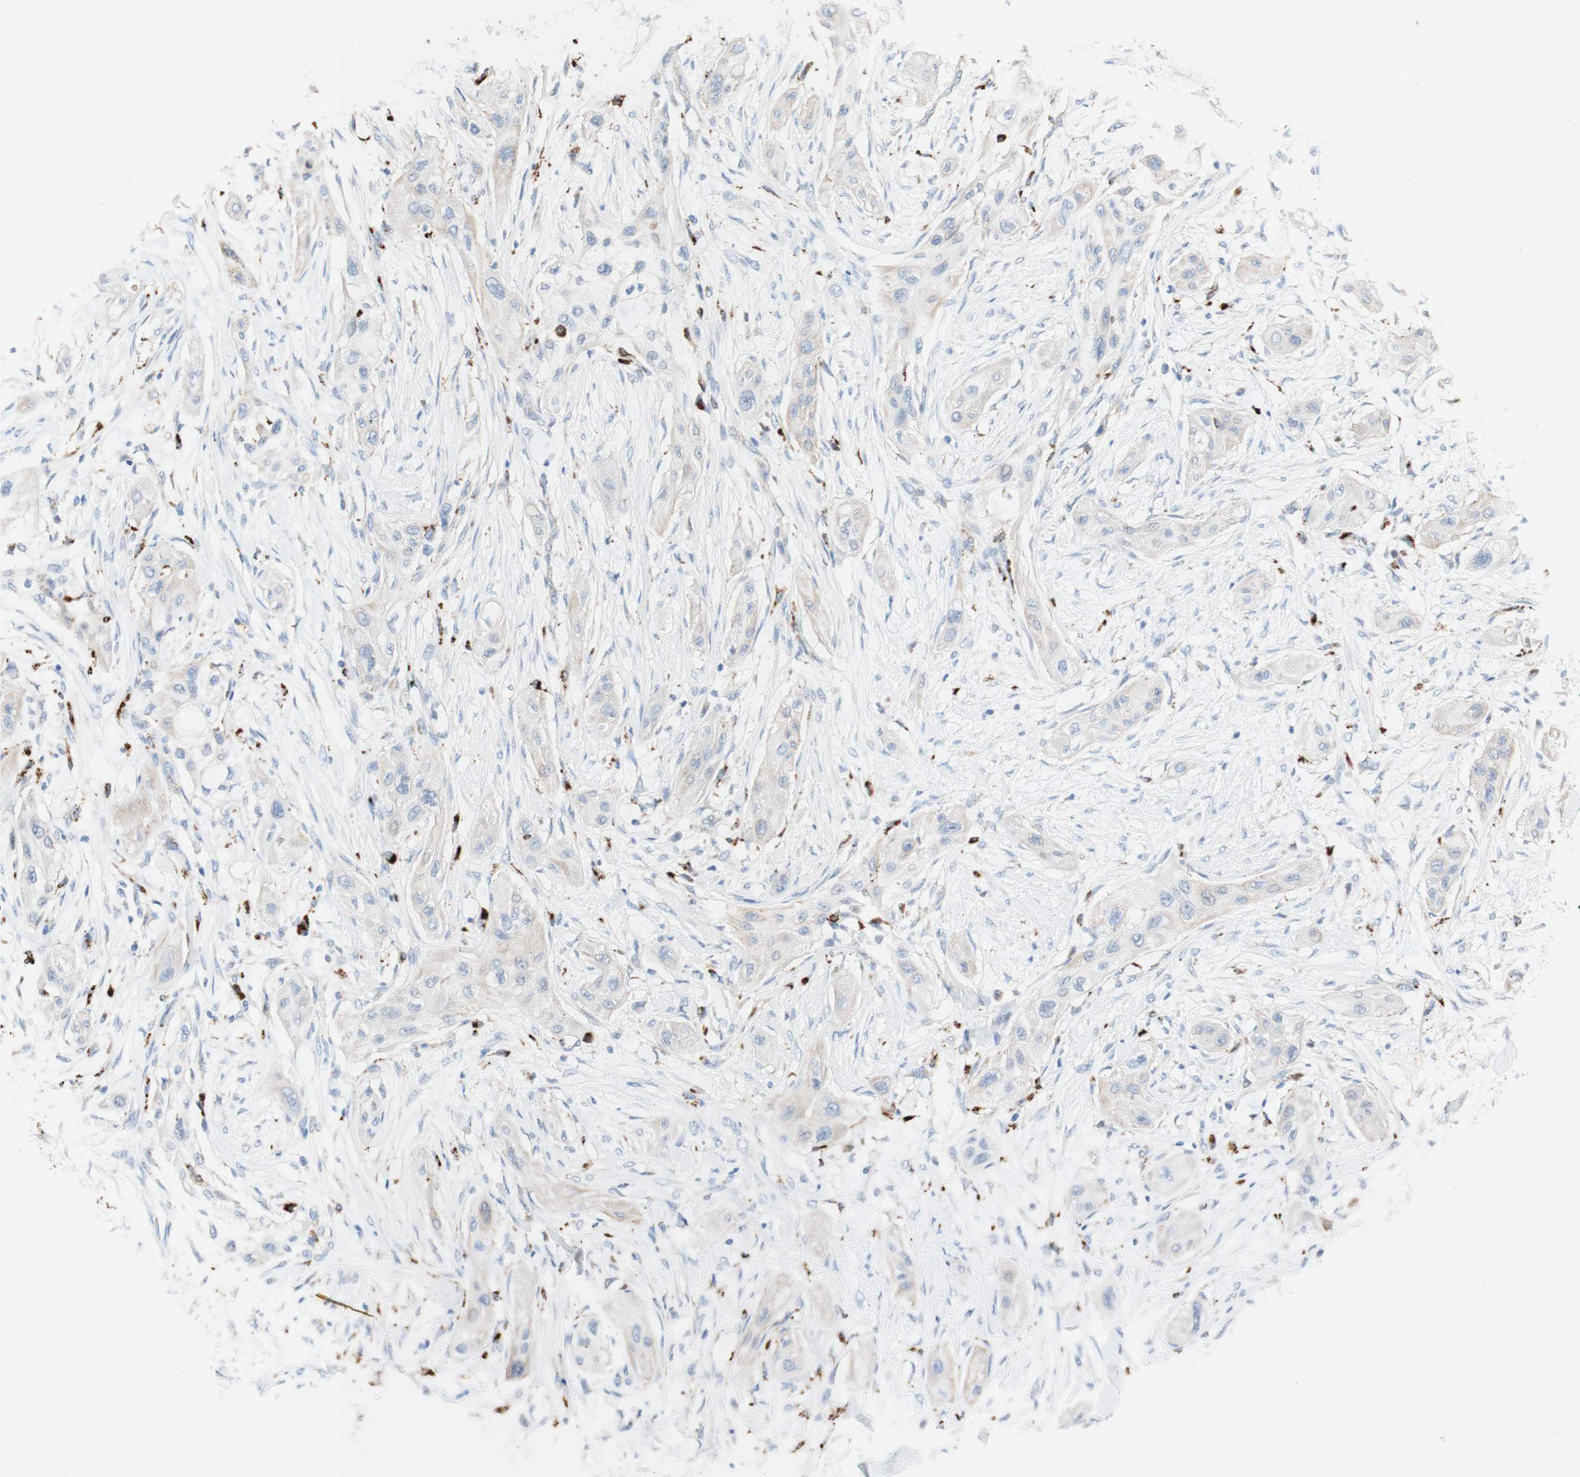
{"staining": {"intensity": "negative", "quantity": "none", "location": "none"}, "tissue": "lung cancer", "cell_type": "Tumor cells", "image_type": "cancer", "snomed": [{"axis": "morphology", "description": "Squamous cell carcinoma, NOS"}, {"axis": "topography", "description": "Lung"}], "caption": "The image demonstrates no staining of tumor cells in lung cancer. The staining is performed using DAB (3,3'-diaminobenzidine) brown chromogen with nuclei counter-stained in using hematoxylin.", "gene": "URB2", "patient": {"sex": "female", "age": 47}}